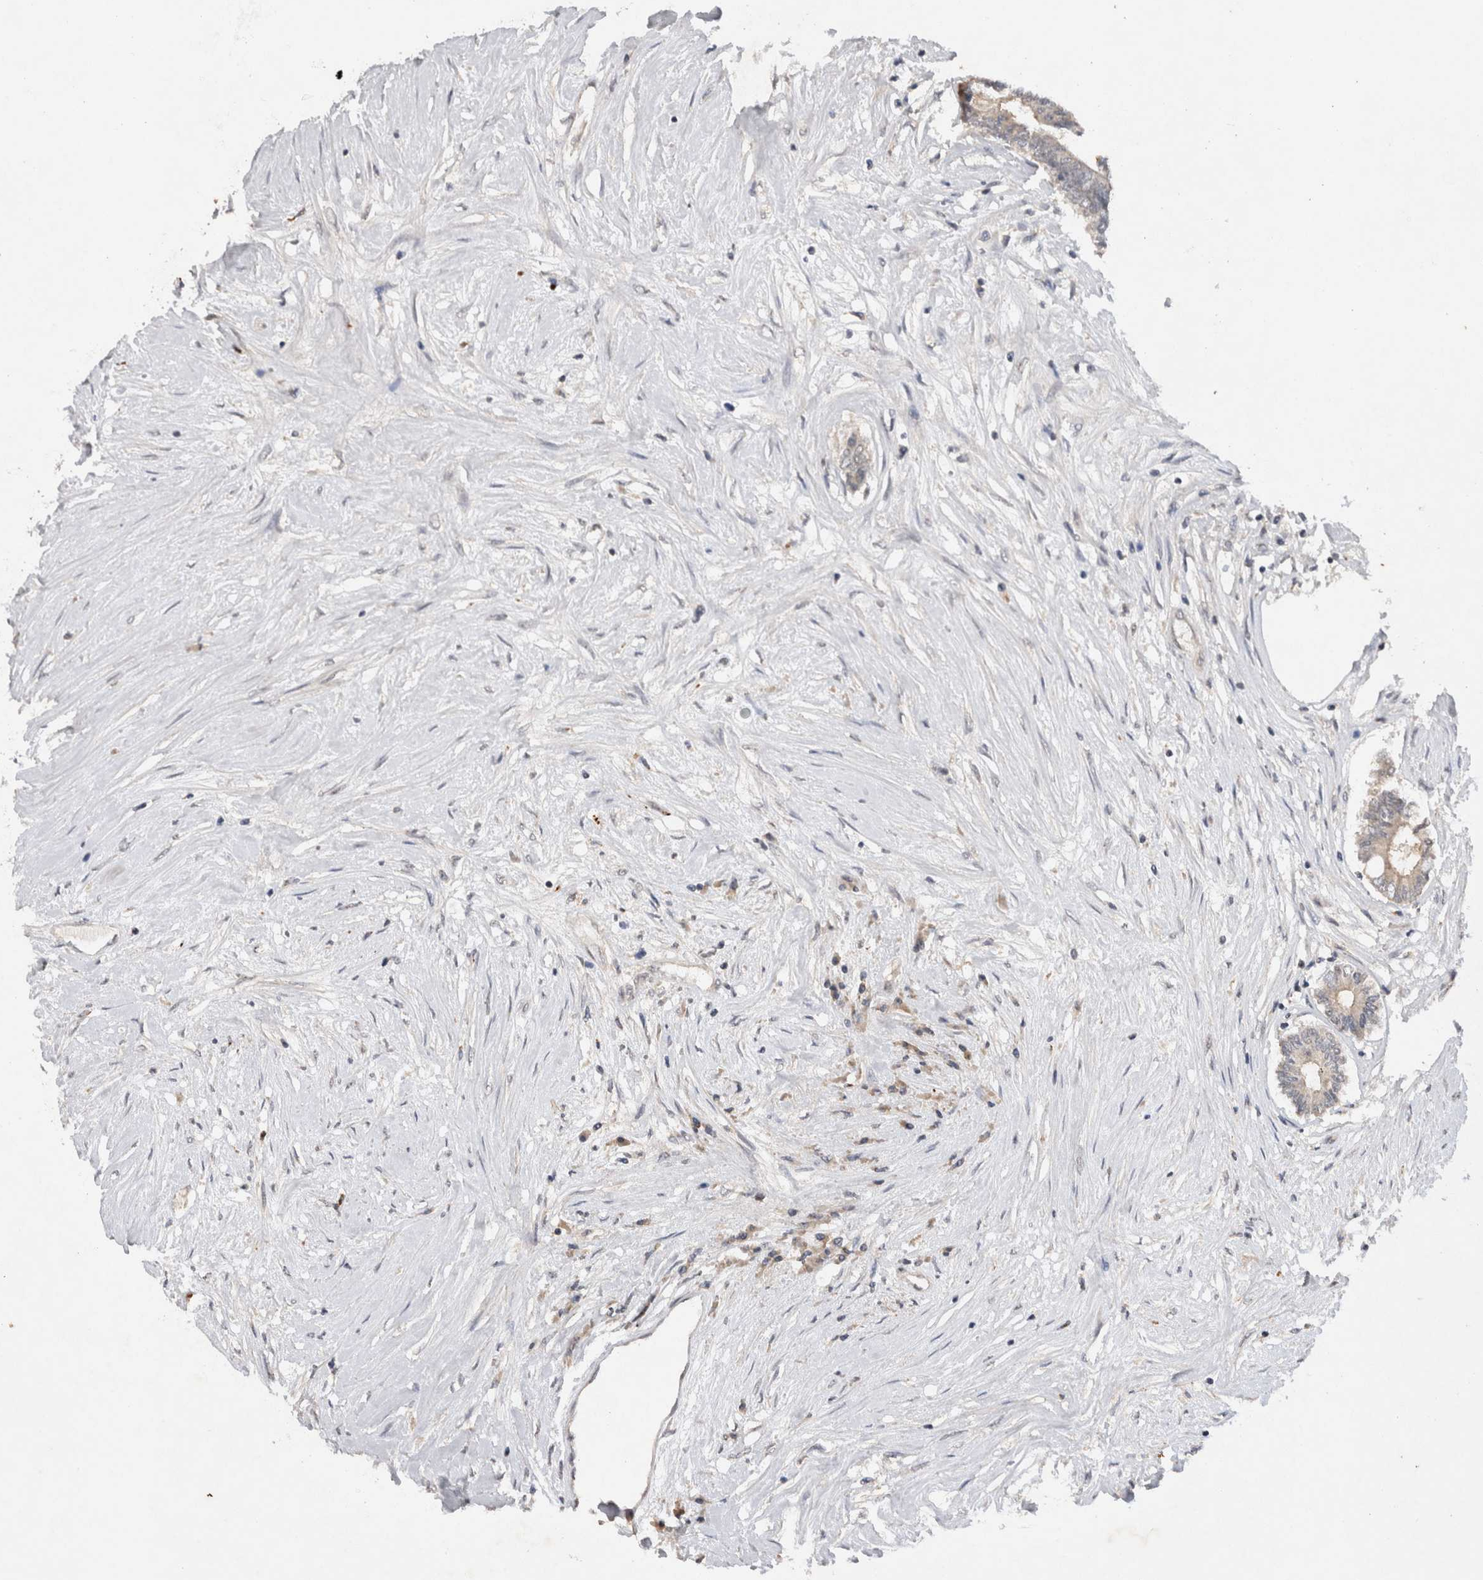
{"staining": {"intensity": "negative", "quantity": "none", "location": "none"}, "tissue": "colorectal cancer", "cell_type": "Tumor cells", "image_type": "cancer", "snomed": [{"axis": "morphology", "description": "Adenocarcinoma, NOS"}, {"axis": "topography", "description": "Rectum"}], "caption": "Tumor cells show no significant staining in colorectal cancer (adenocarcinoma).", "gene": "RASSF3", "patient": {"sex": "male", "age": 63}}